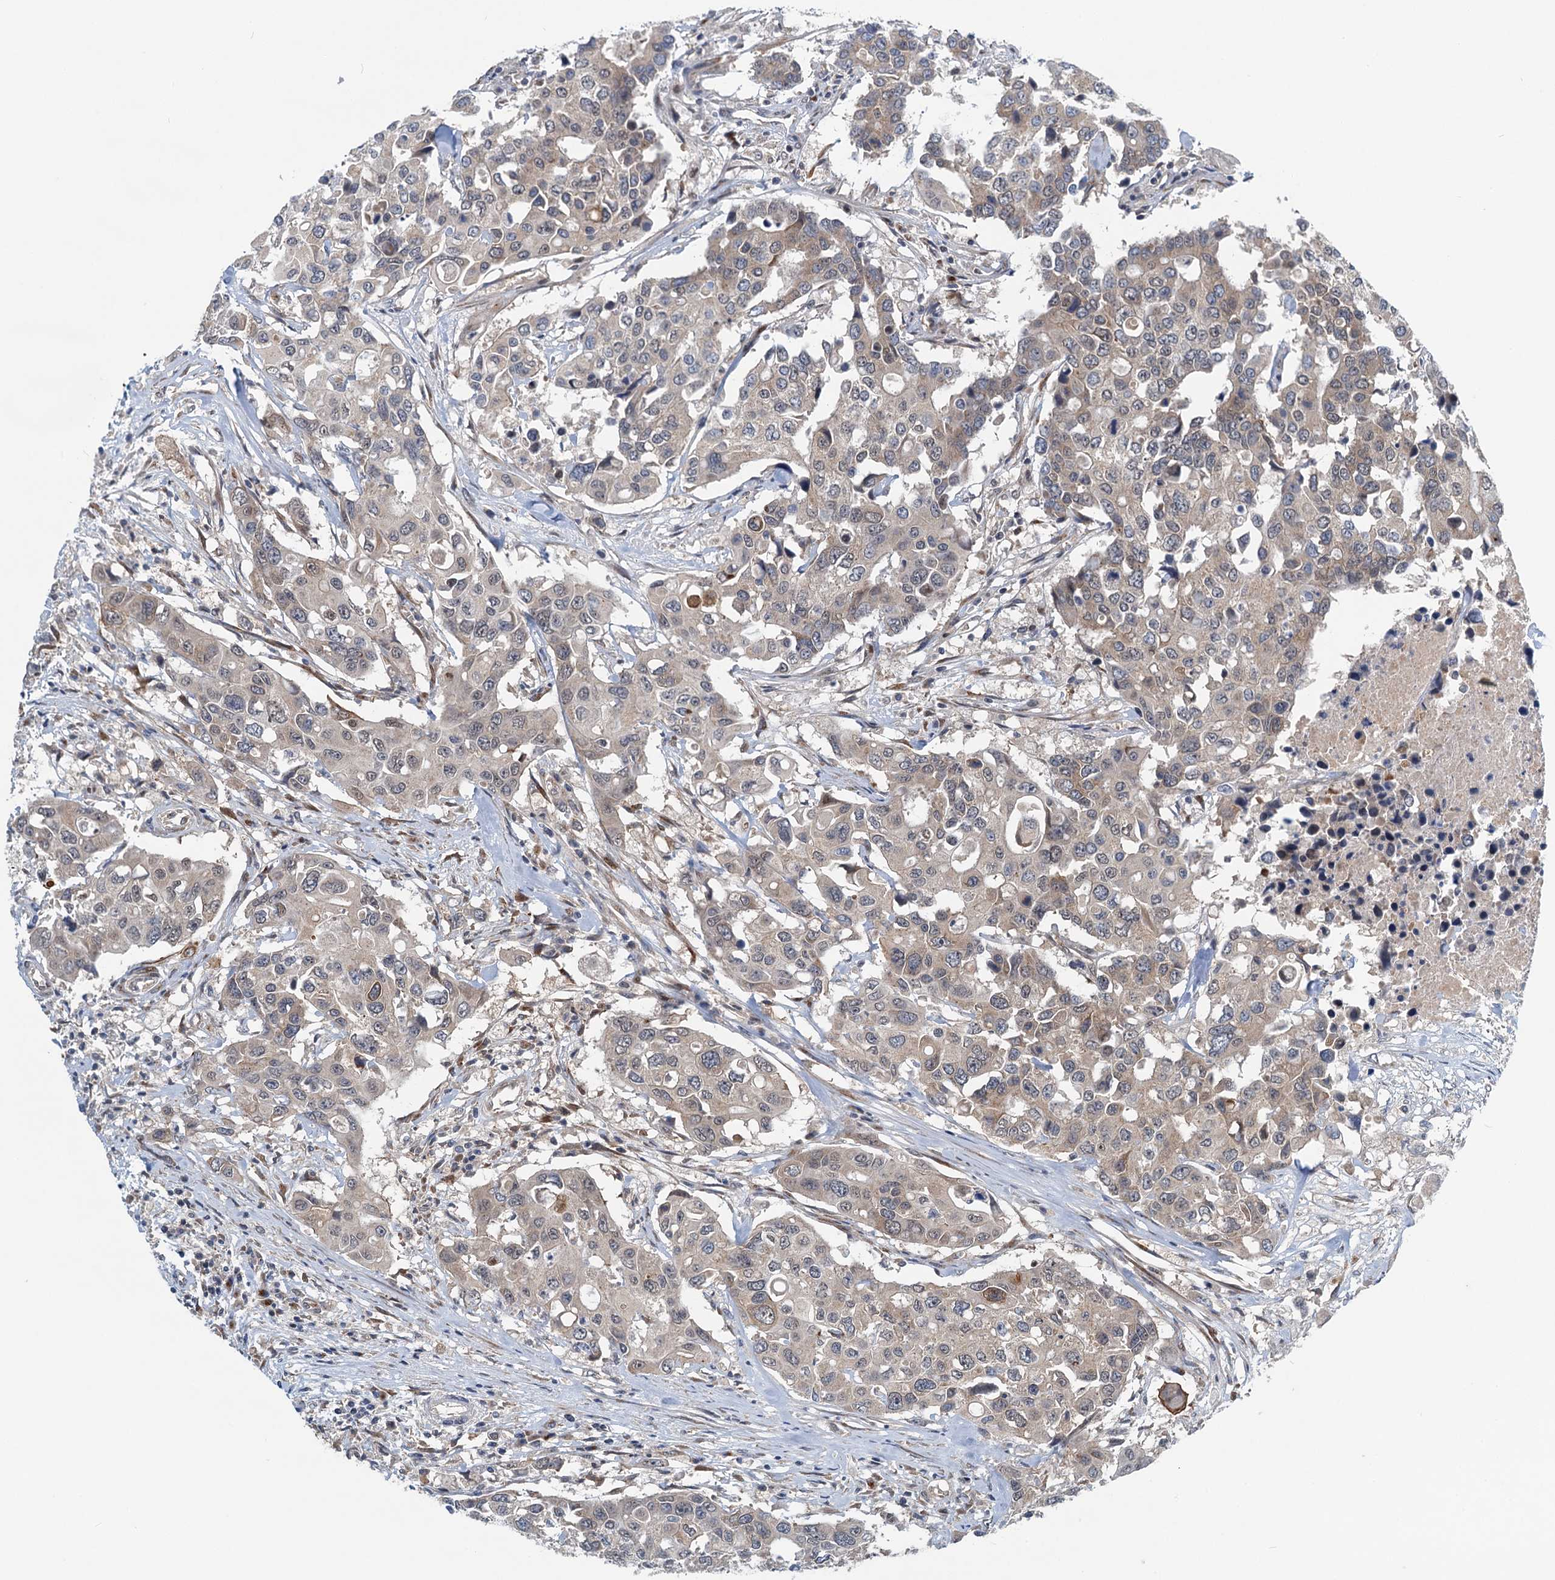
{"staining": {"intensity": "weak", "quantity": "<25%", "location": "nuclear"}, "tissue": "colorectal cancer", "cell_type": "Tumor cells", "image_type": "cancer", "snomed": [{"axis": "morphology", "description": "Adenocarcinoma, NOS"}, {"axis": "topography", "description": "Colon"}], "caption": "A micrograph of human colorectal adenocarcinoma is negative for staining in tumor cells.", "gene": "DYNC2I2", "patient": {"sex": "male", "age": 77}}